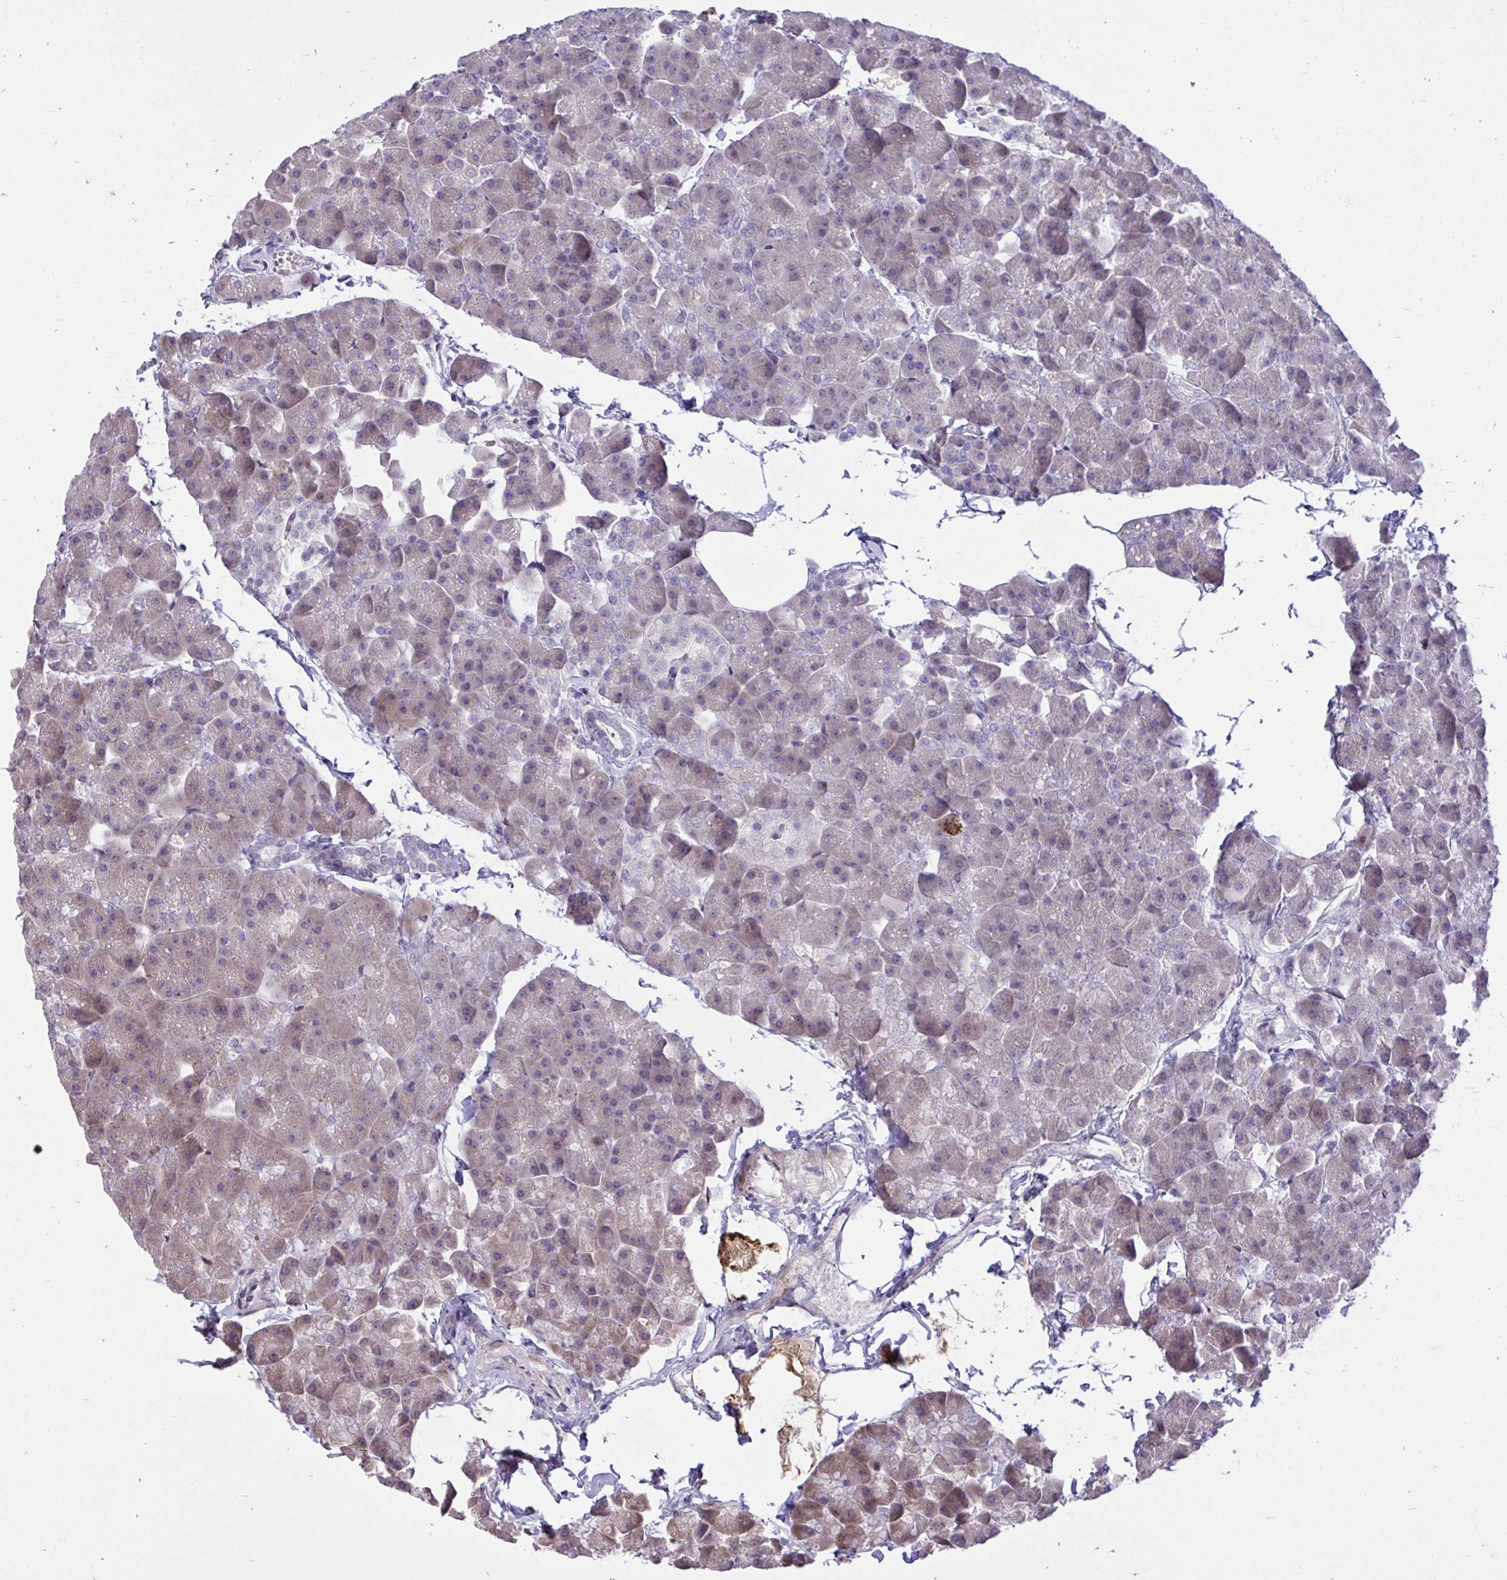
{"staining": {"intensity": "weak", "quantity": "25%-75%", "location": "cytoplasmic/membranous"}, "tissue": "pancreas", "cell_type": "Exocrine glandular cells", "image_type": "normal", "snomed": [{"axis": "morphology", "description": "Normal tissue, NOS"}, {"axis": "topography", "description": "Pancreas"}], "caption": "Unremarkable pancreas reveals weak cytoplasmic/membranous staining in about 25%-75% of exocrine glandular cells, visualized by immunohistochemistry.", "gene": "HMBOX1", "patient": {"sex": "male", "age": 35}}